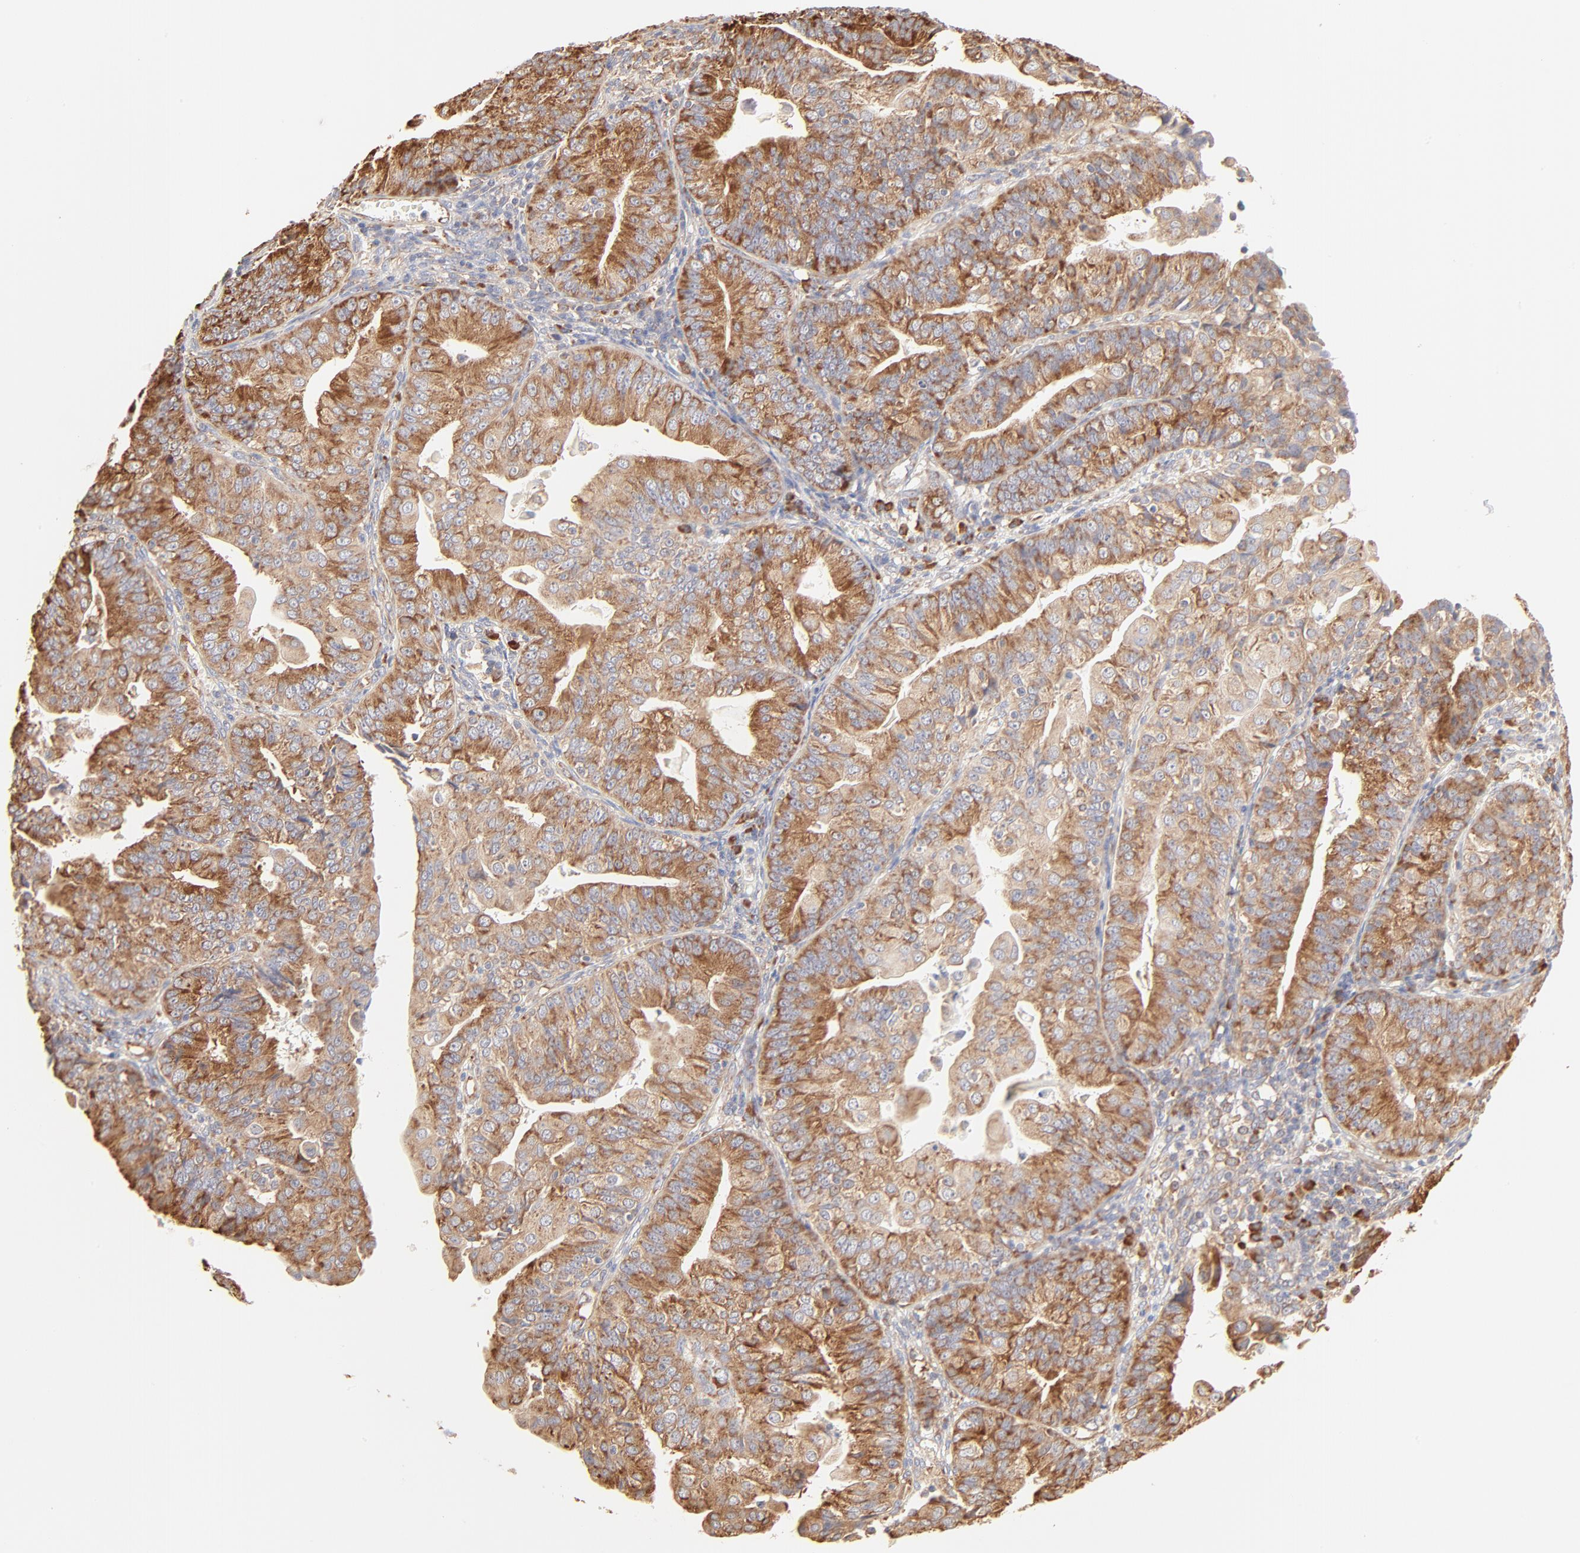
{"staining": {"intensity": "moderate", "quantity": ">75%", "location": "cytoplasmic/membranous"}, "tissue": "endometrial cancer", "cell_type": "Tumor cells", "image_type": "cancer", "snomed": [{"axis": "morphology", "description": "Adenocarcinoma, NOS"}, {"axis": "topography", "description": "Endometrium"}], "caption": "Moderate cytoplasmic/membranous staining for a protein is seen in approximately >75% of tumor cells of endometrial adenocarcinoma using immunohistochemistry (IHC).", "gene": "RPS20", "patient": {"sex": "female", "age": 56}}